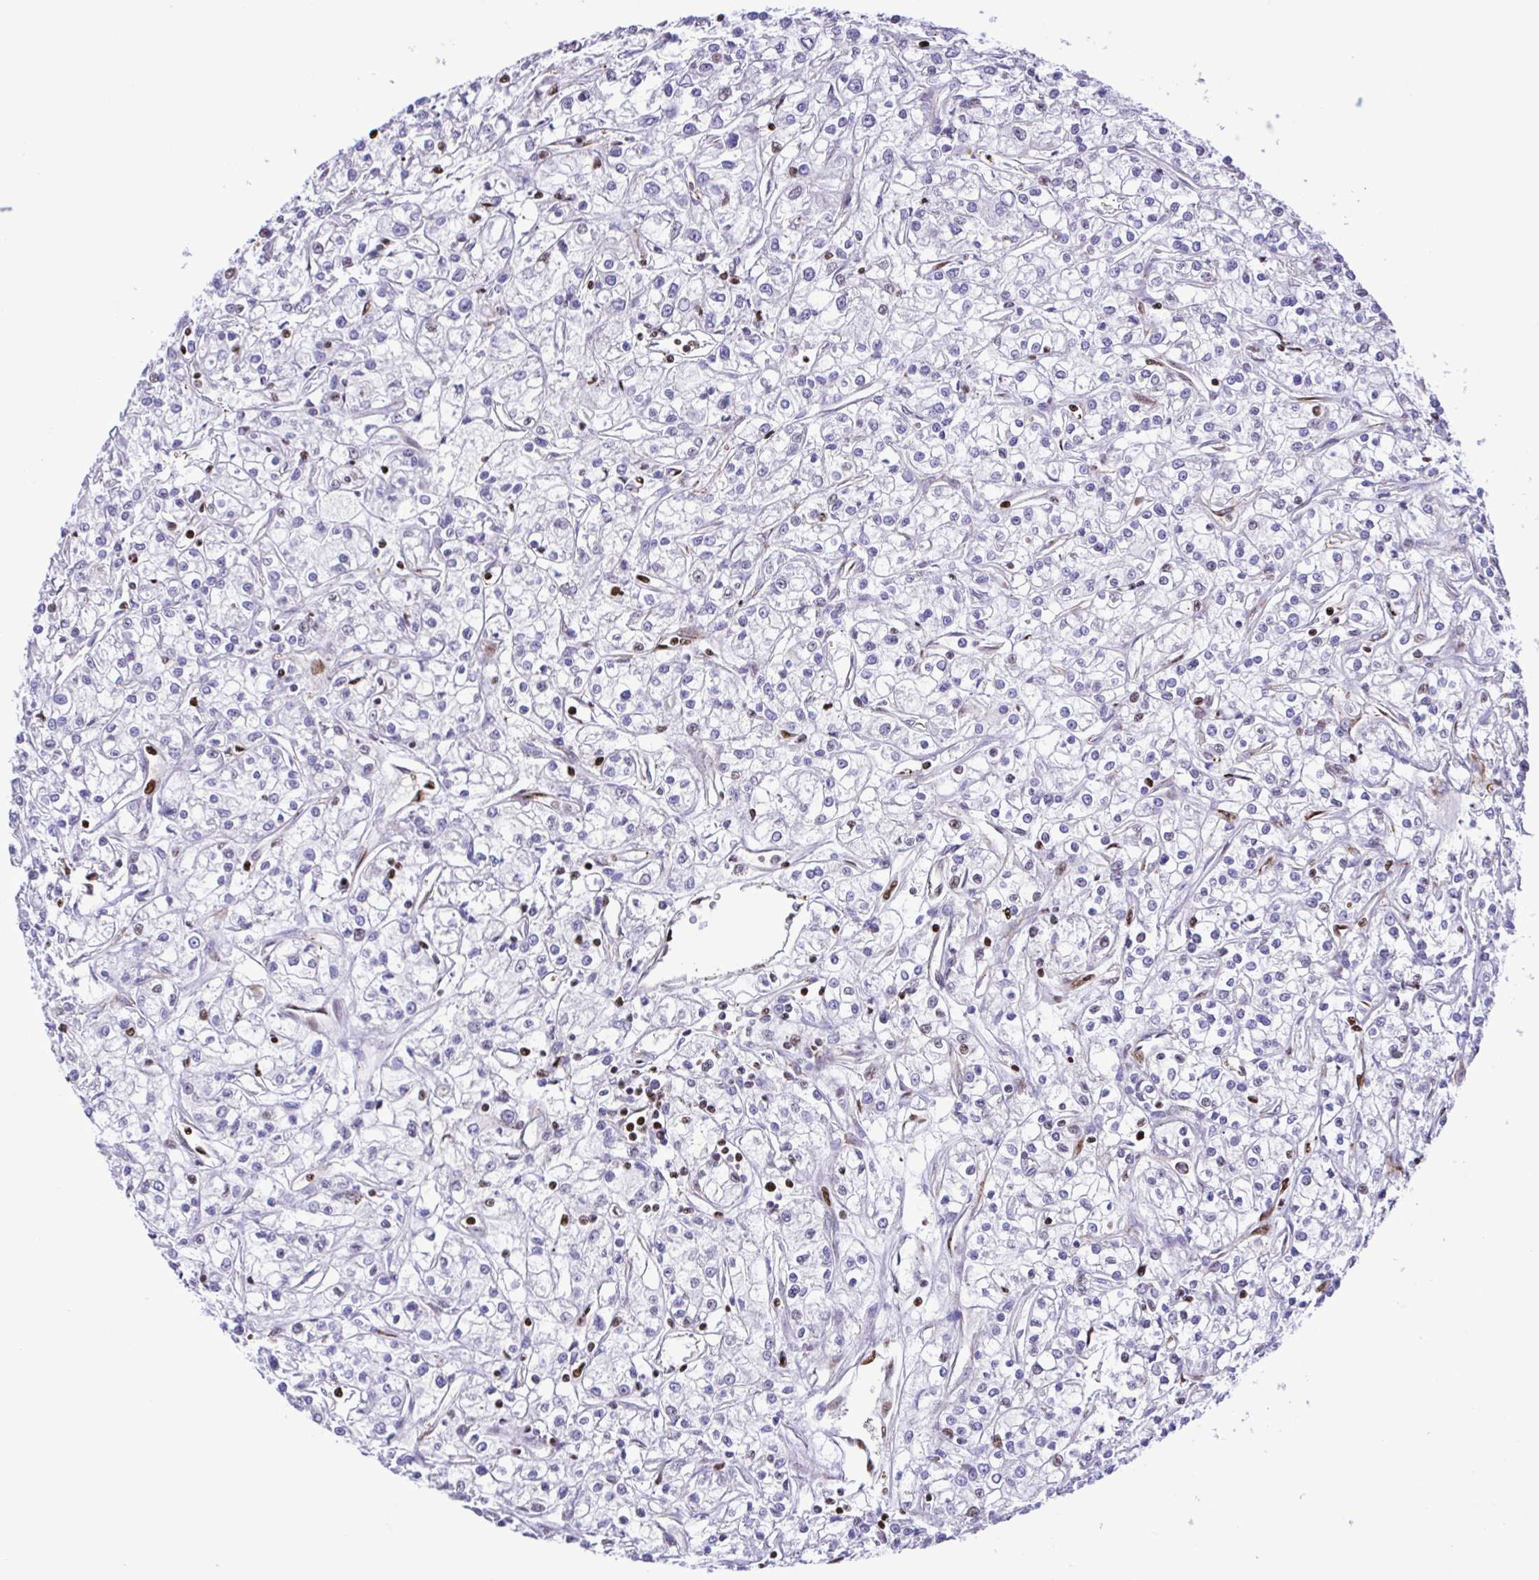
{"staining": {"intensity": "negative", "quantity": "none", "location": "none"}, "tissue": "renal cancer", "cell_type": "Tumor cells", "image_type": "cancer", "snomed": [{"axis": "morphology", "description": "Adenocarcinoma, NOS"}, {"axis": "topography", "description": "Kidney"}], "caption": "IHC image of neoplastic tissue: human renal adenocarcinoma stained with DAB displays no significant protein positivity in tumor cells. (DAB (3,3'-diaminobenzidine) immunohistochemistry visualized using brightfield microscopy, high magnification).", "gene": "FLT1", "patient": {"sex": "female", "age": 59}}